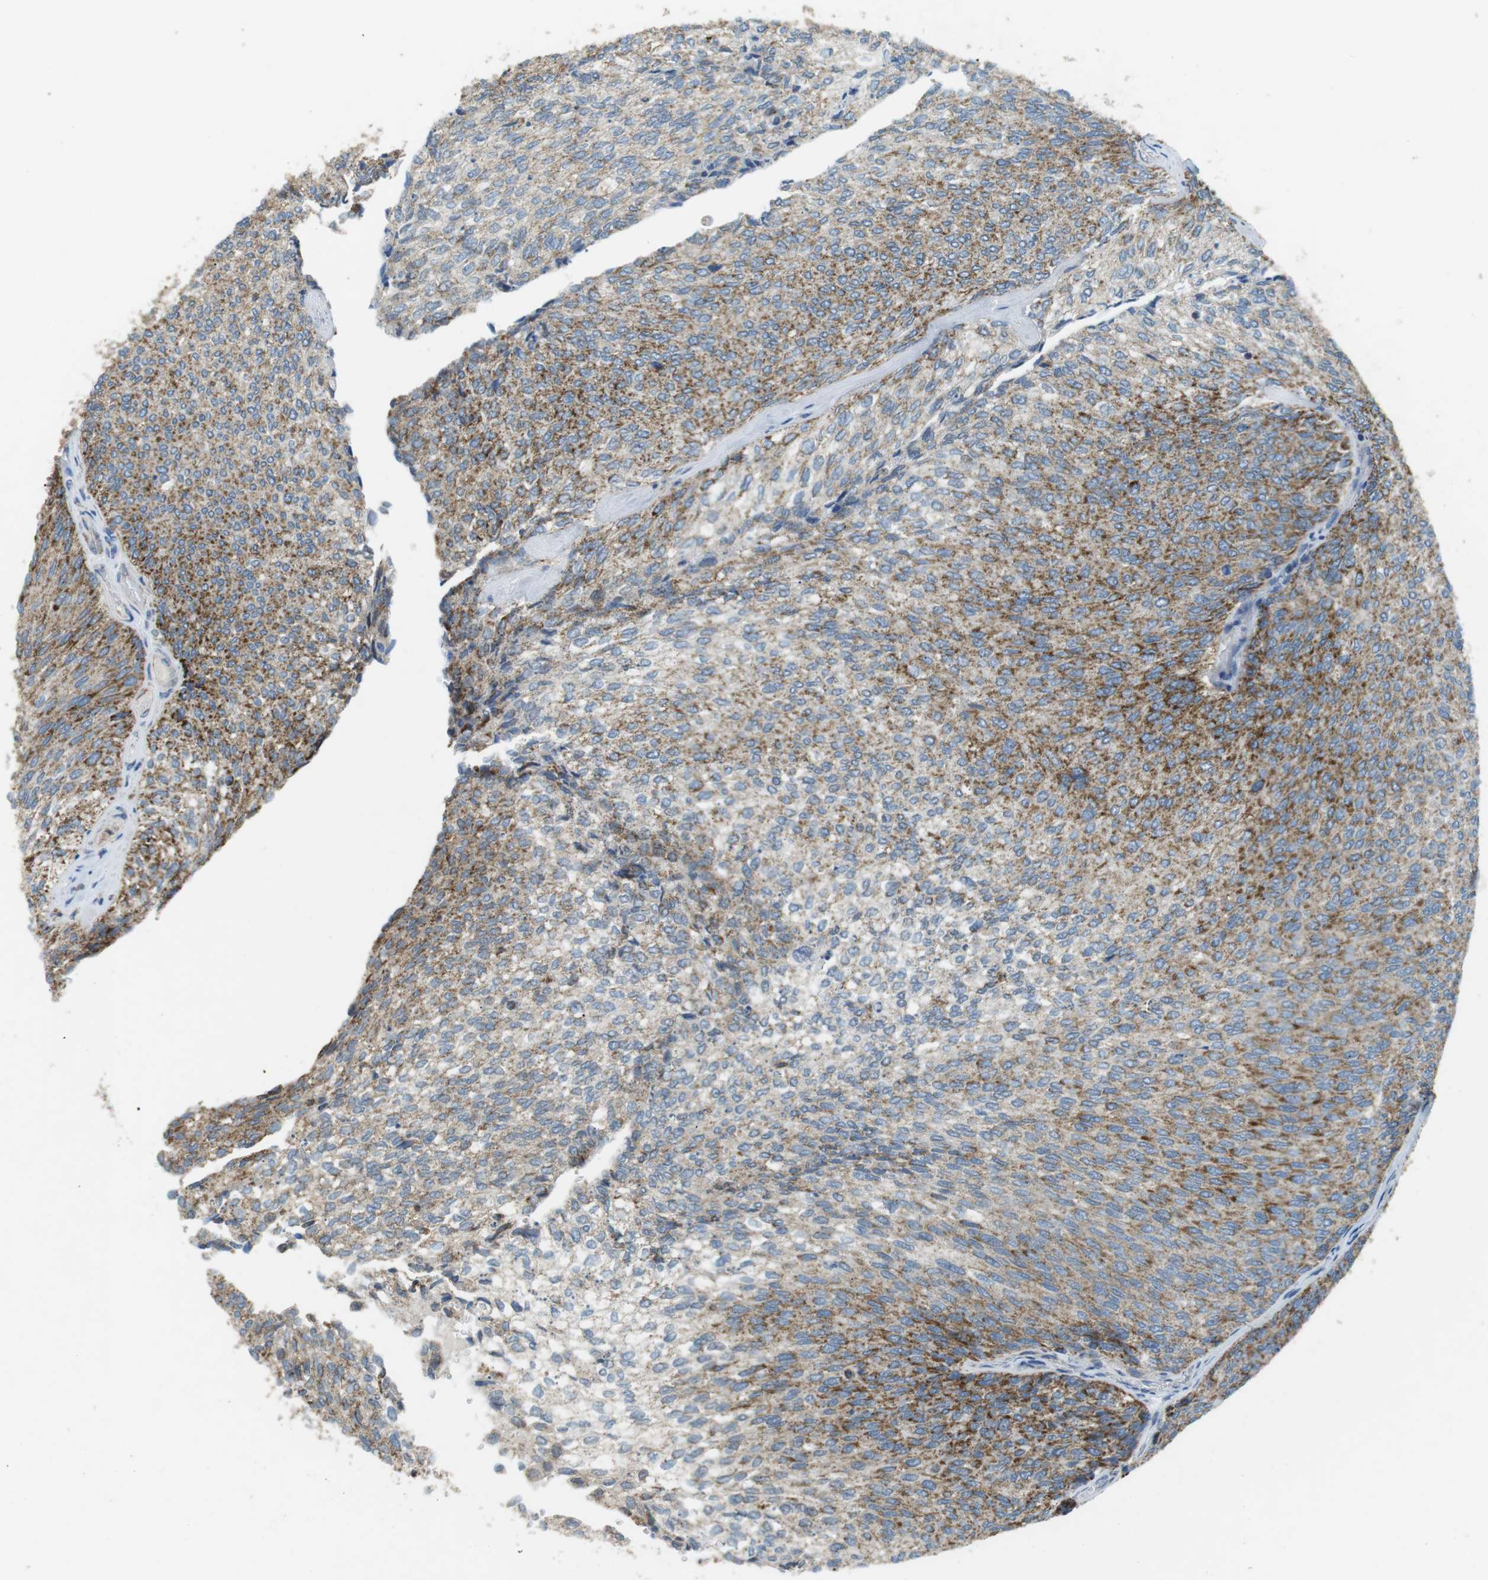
{"staining": {"intensity": "moderate", "quantity": ">75%", "location": "cytoplasmic/membranous"}, "tissue": "urothelial cancer", "cell_type": "Tumor cells", "image_type": "cancer", "snomed": [{"axis": "morphology", "description": "Urothelial carcinoma, Low grade"}, {"axis": "topography", "description": "Urinary bladder"}], "caption": "A brown stain highlights moderate cytoplasmic/membranous positivity of a protein in low-grade urothelial carcinoma tumor cells.", "gene": "BACE1", "patient": {"sex": "female", "age": 79}}